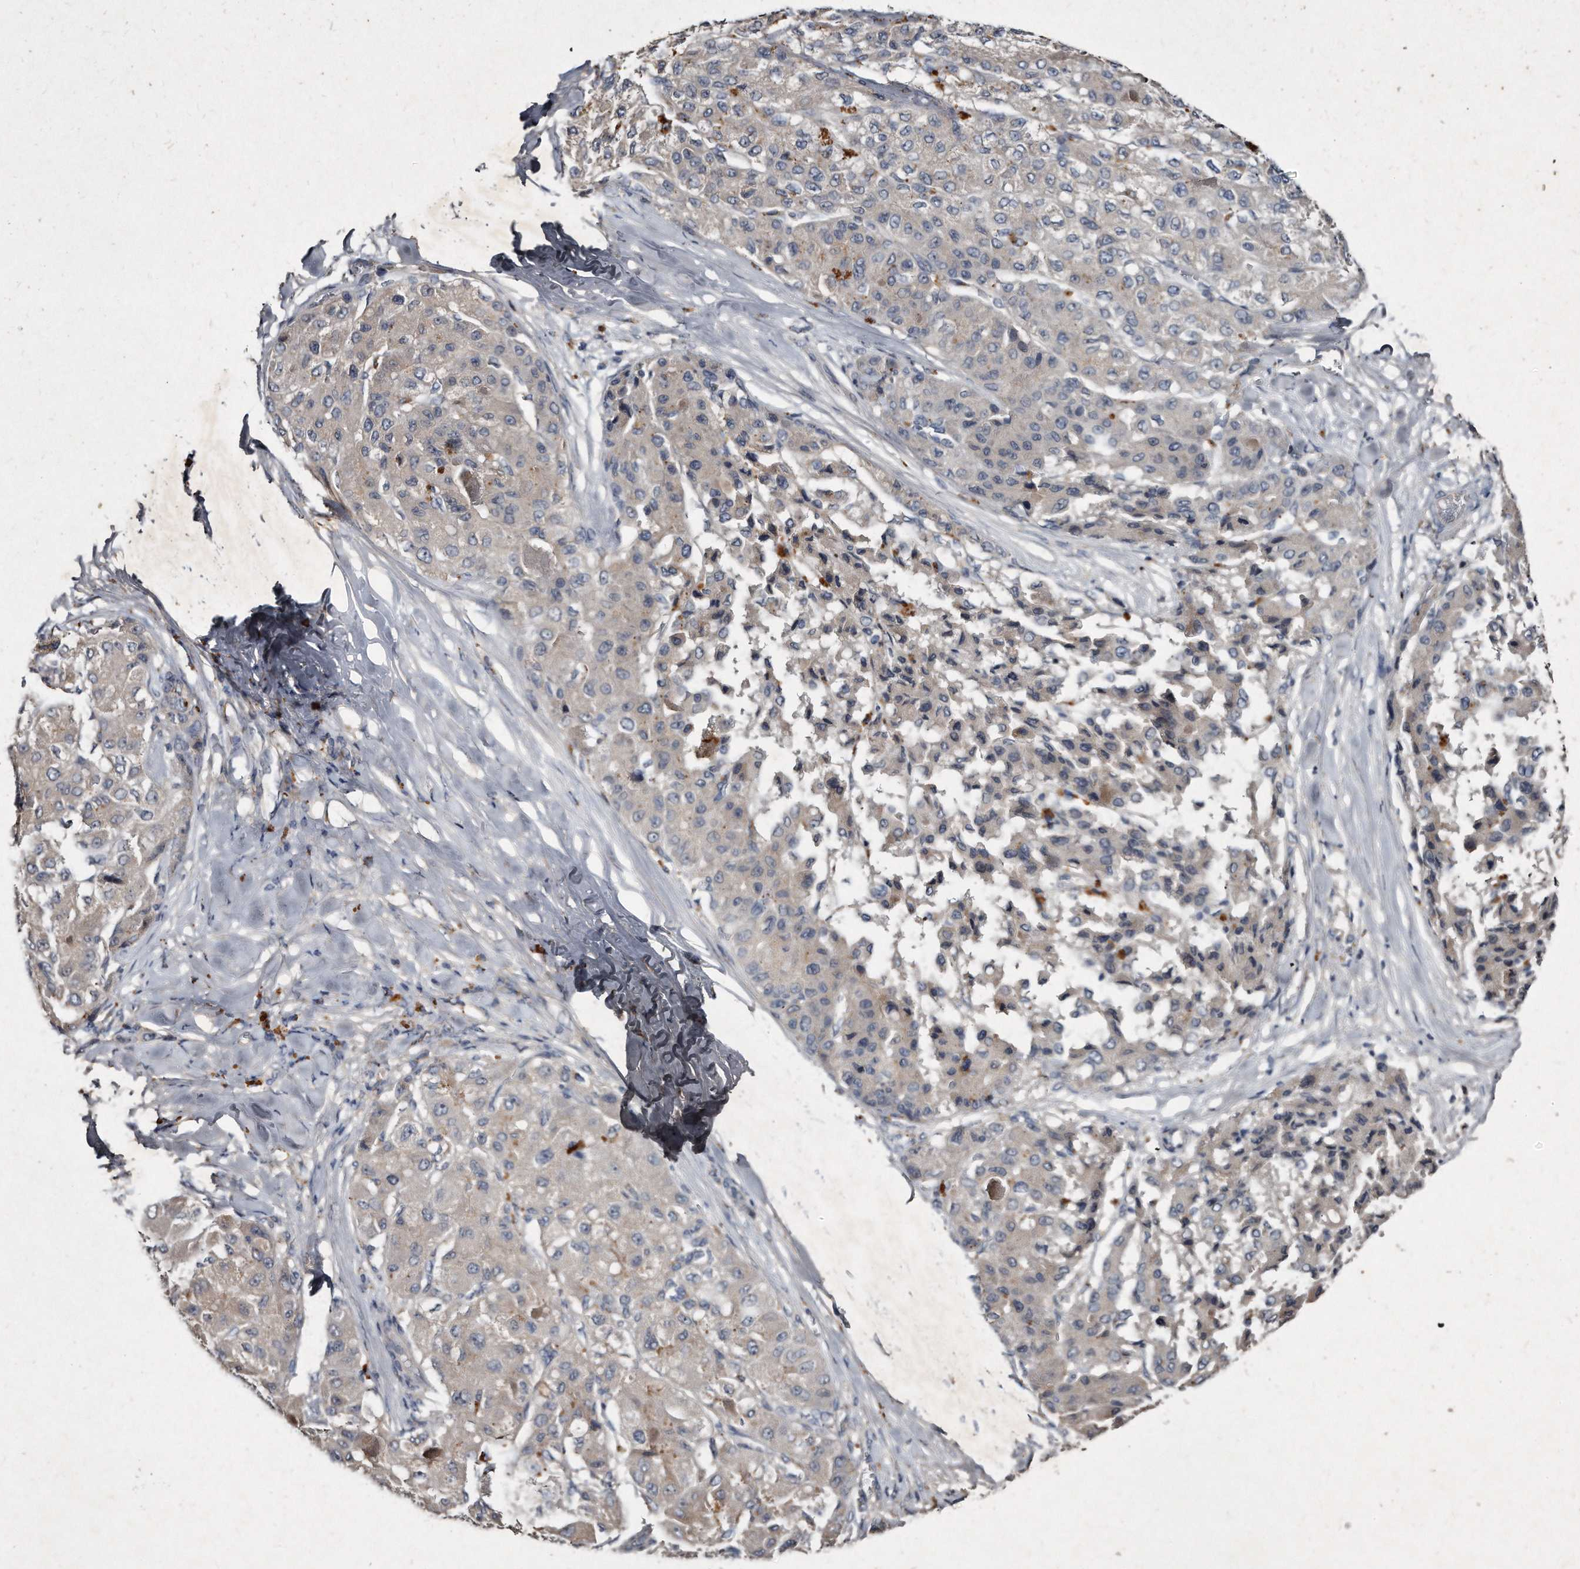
{"staining": {"intensity": "negative", "quantity": "none", "location": "none"}, "tissue": "liver cancer", "cell_type": "Tumor cells", "image_type": "cancer", "snomed": [{"axis": "morphology", "description": "Carcinoma, Hepatocellular, NOS"}, {"axis": "topography", "description": "Liver"}], "caption": "There is no significant staining in tumor cells of liver cancer (hepatocellular carcinoma).", "gene": "KLHDC3", "patient": {"sex": "male", "age": 80}}